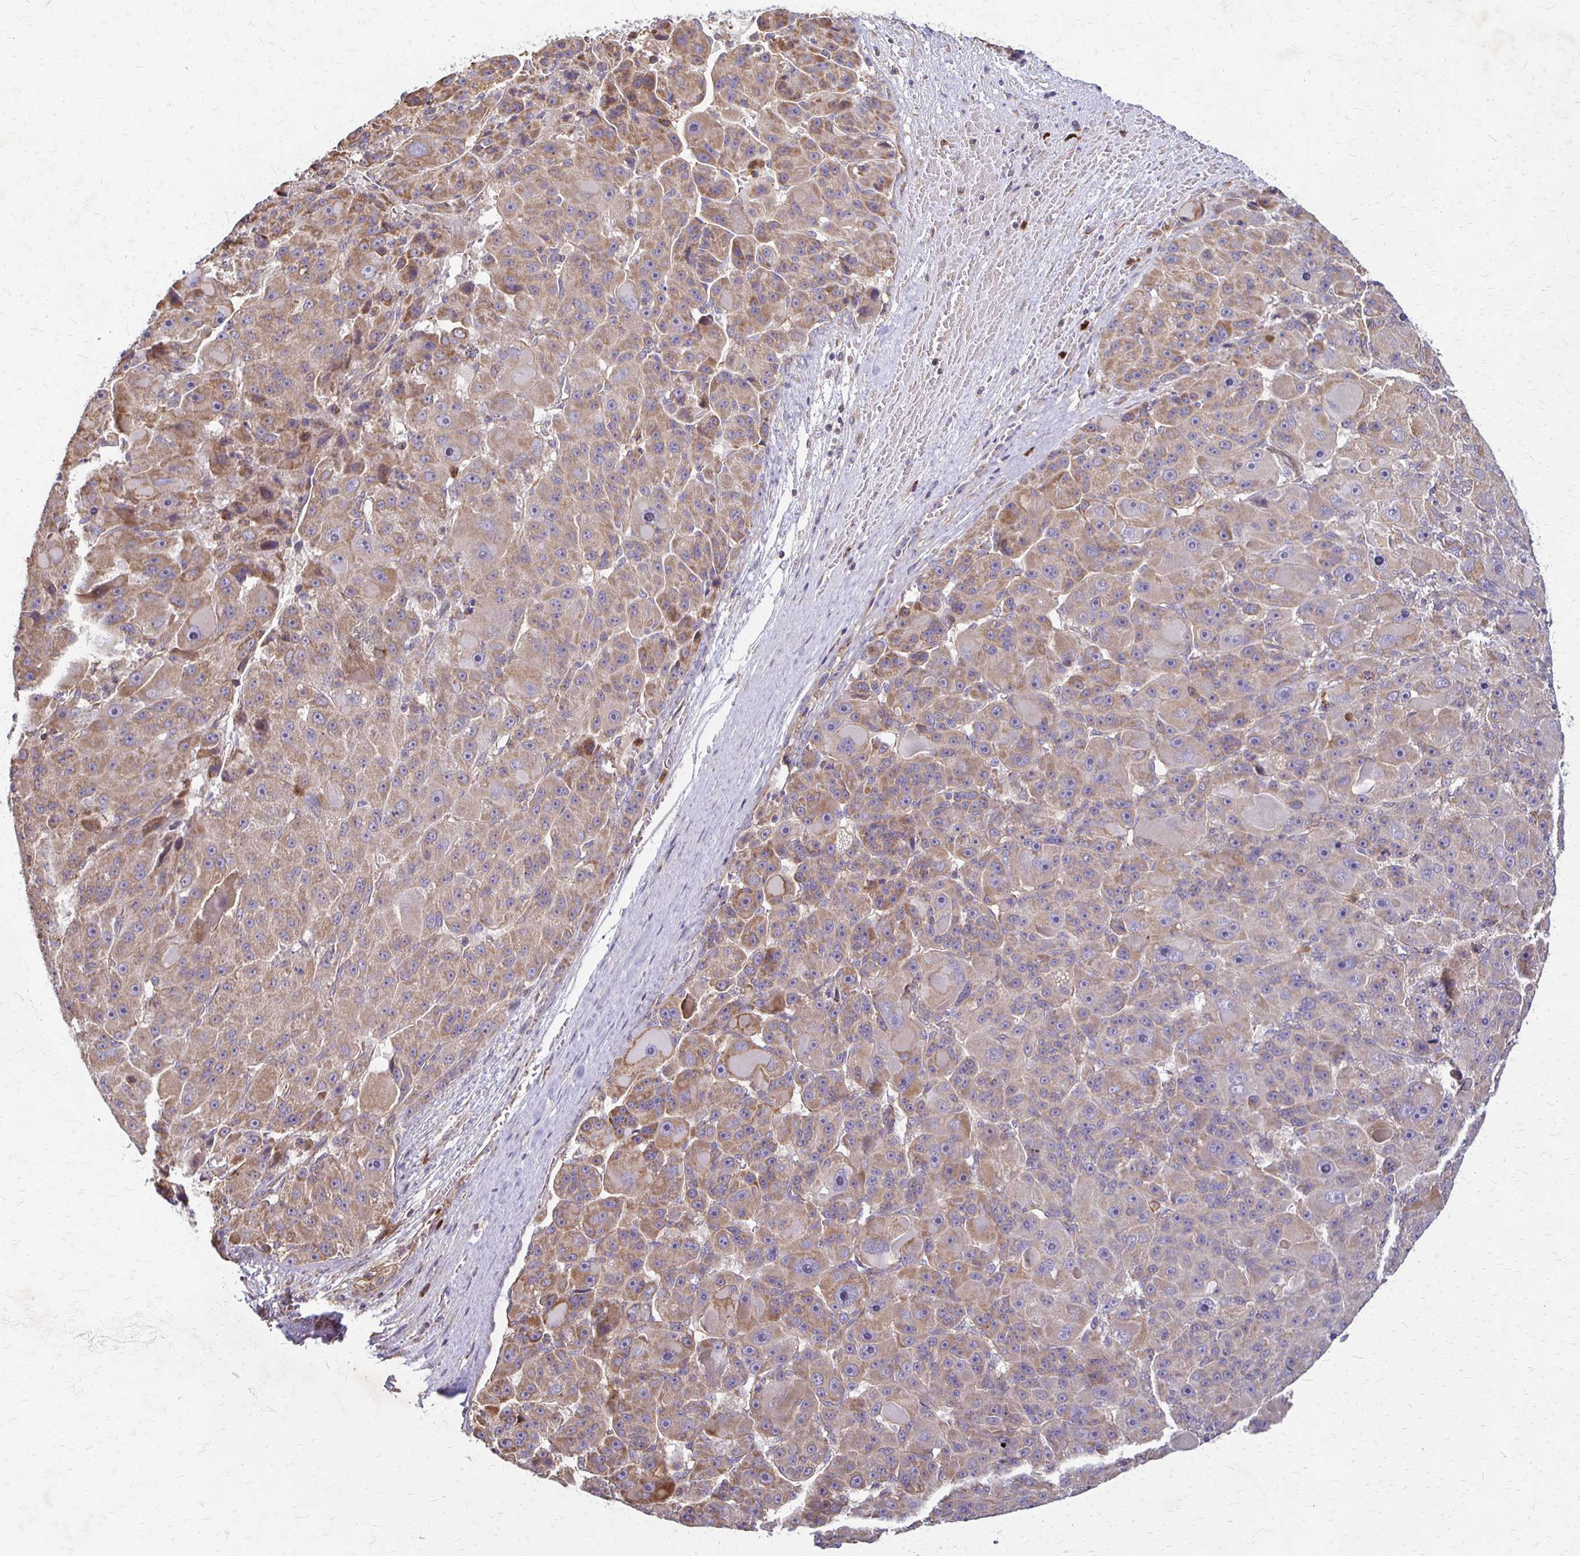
{"staining": {"intensity": "weak", "quantity": ">75%", "location": "cytoplasmic/membranous"}, "tissue": "liver cancer", "cell_type": "Tumor cells", "image_type": "cancer", "snomed": [{"axis": "morphology", "description": "Carcinoma, Hepatocellular, NOS"}, {"axis": "topography", "description": "Liver"}], "caption": "Hepatocellular carcinoma (liver) stained with a brown dye shows weak cytoplasmic/membranous positive expression in about >75% of tumor cells.", "gene": "EIF4EBP2", "patient": {"sex": "male", "age": 76}}